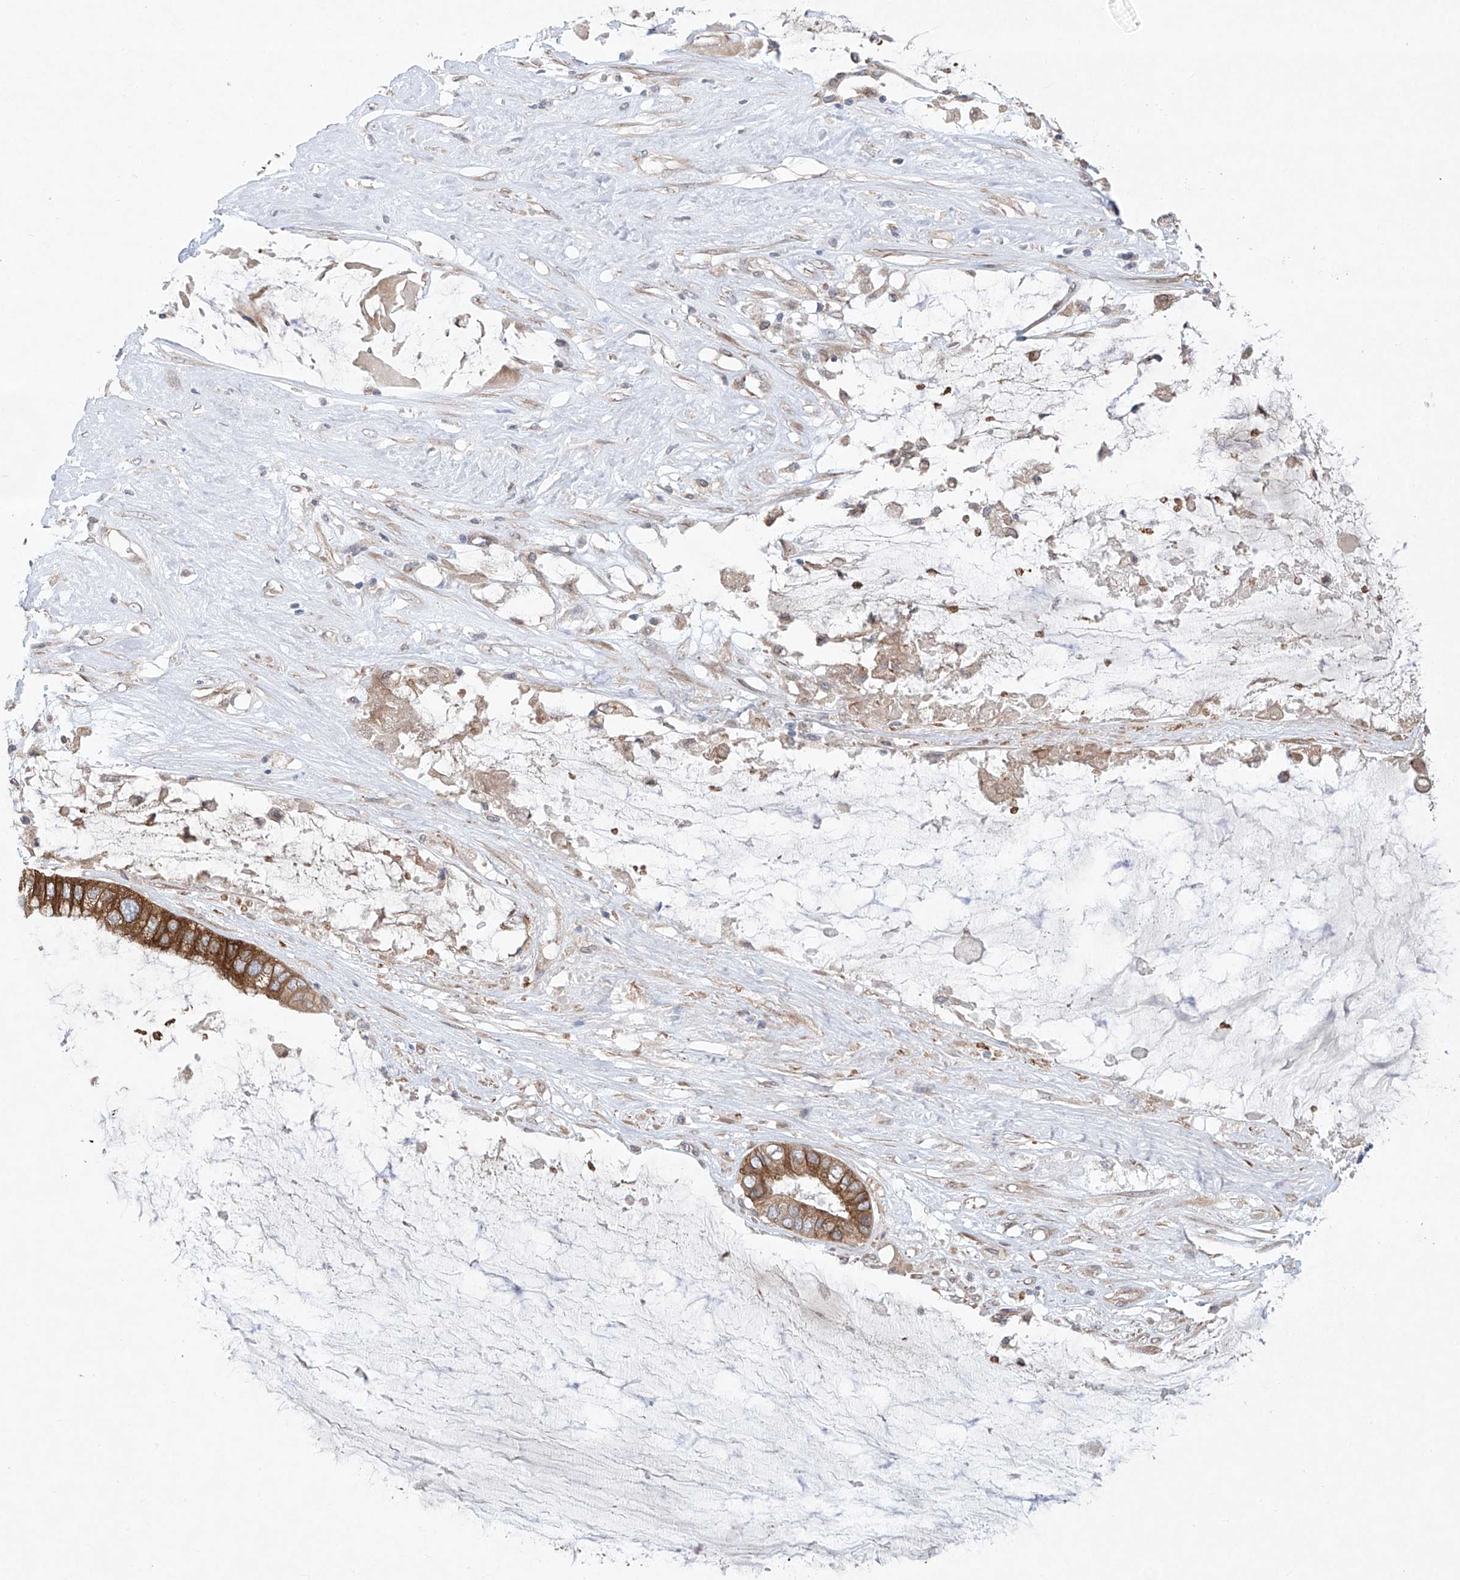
{"staining": {"intensity": "strong", "quantity": ">75%", "location": "cytoplasmic/membranous"}, "tissue": "ovarian cancer", "cell_type": "Tumor cells", "image_type": "cancer", "snomed": [{"axis": "morphology", "description": "Cystadenocarcinoma, mucinous, NOS"}, {"axis": "topography", "description": "Ovary"}], "caption": "IHC micrograph of mucinous cystadenocarcinoma (ovarian) stained for a protein (brown), which displays high levels of strong cytoplasmic/membranous positivity in about >75% of tumor cells.", "gene": "KLC4", "patient": {"sex": "female", "age": 80}}